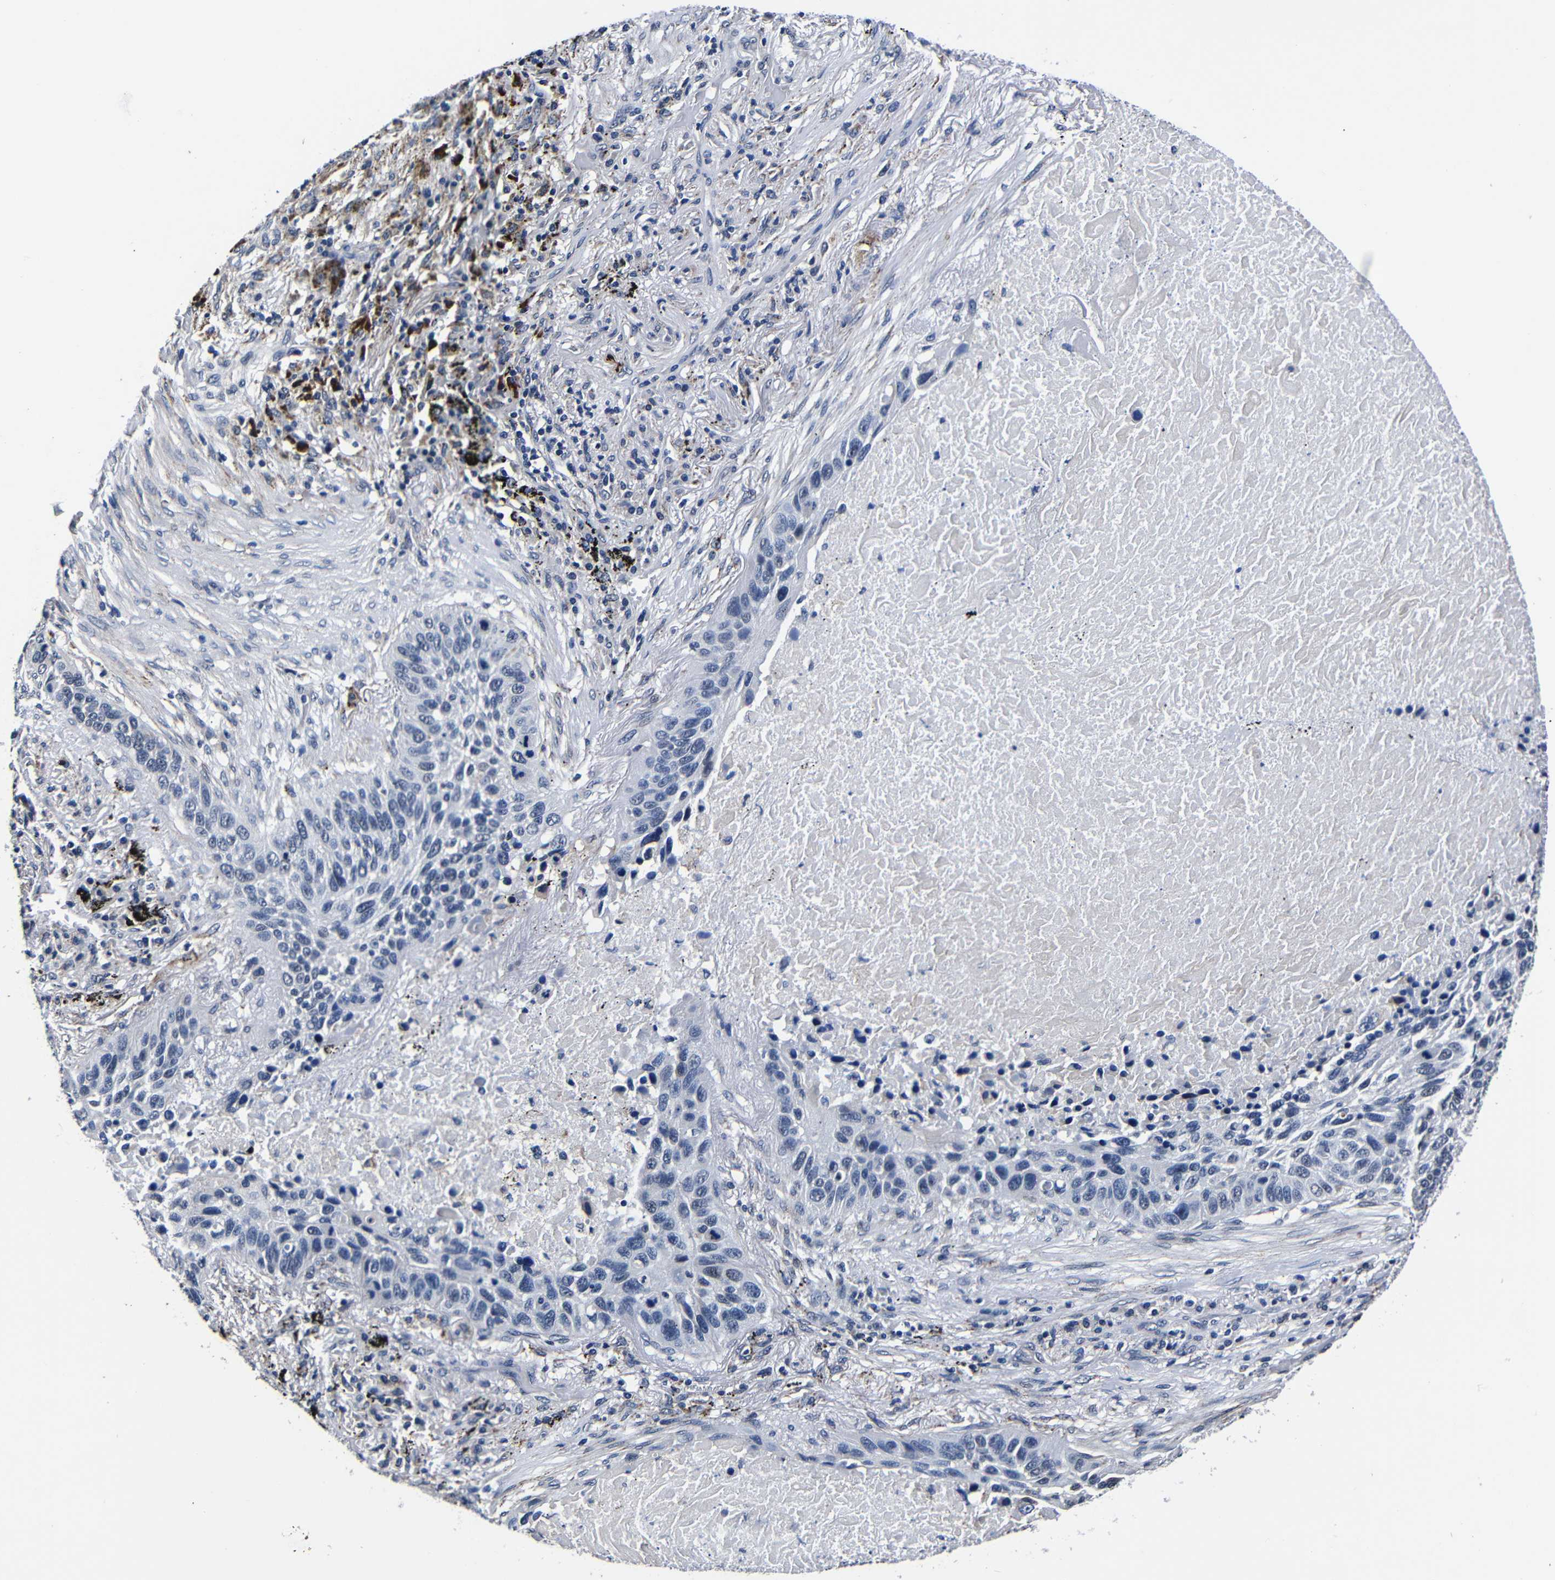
{"staining": {"intensity": "negative", "quantity": "none", "location": "none"}, "tissue": "lung cancer", "cell_type": "Tumor cells", "image_type": "cancer", "snomed": [{"axis": "morphology", "description": "Squamous cell carcinoma, NOS"}, {"axis": "topography", "description": "Lung"}], "caption": "High power microscopy histopathology image of an immunohistochemistry micrograph of squamous cell carcinoma (lung), revealing no significant staining in tumor cells.", "gene": "DEPP1", "patient": {"sex": "male", "age": 57}}